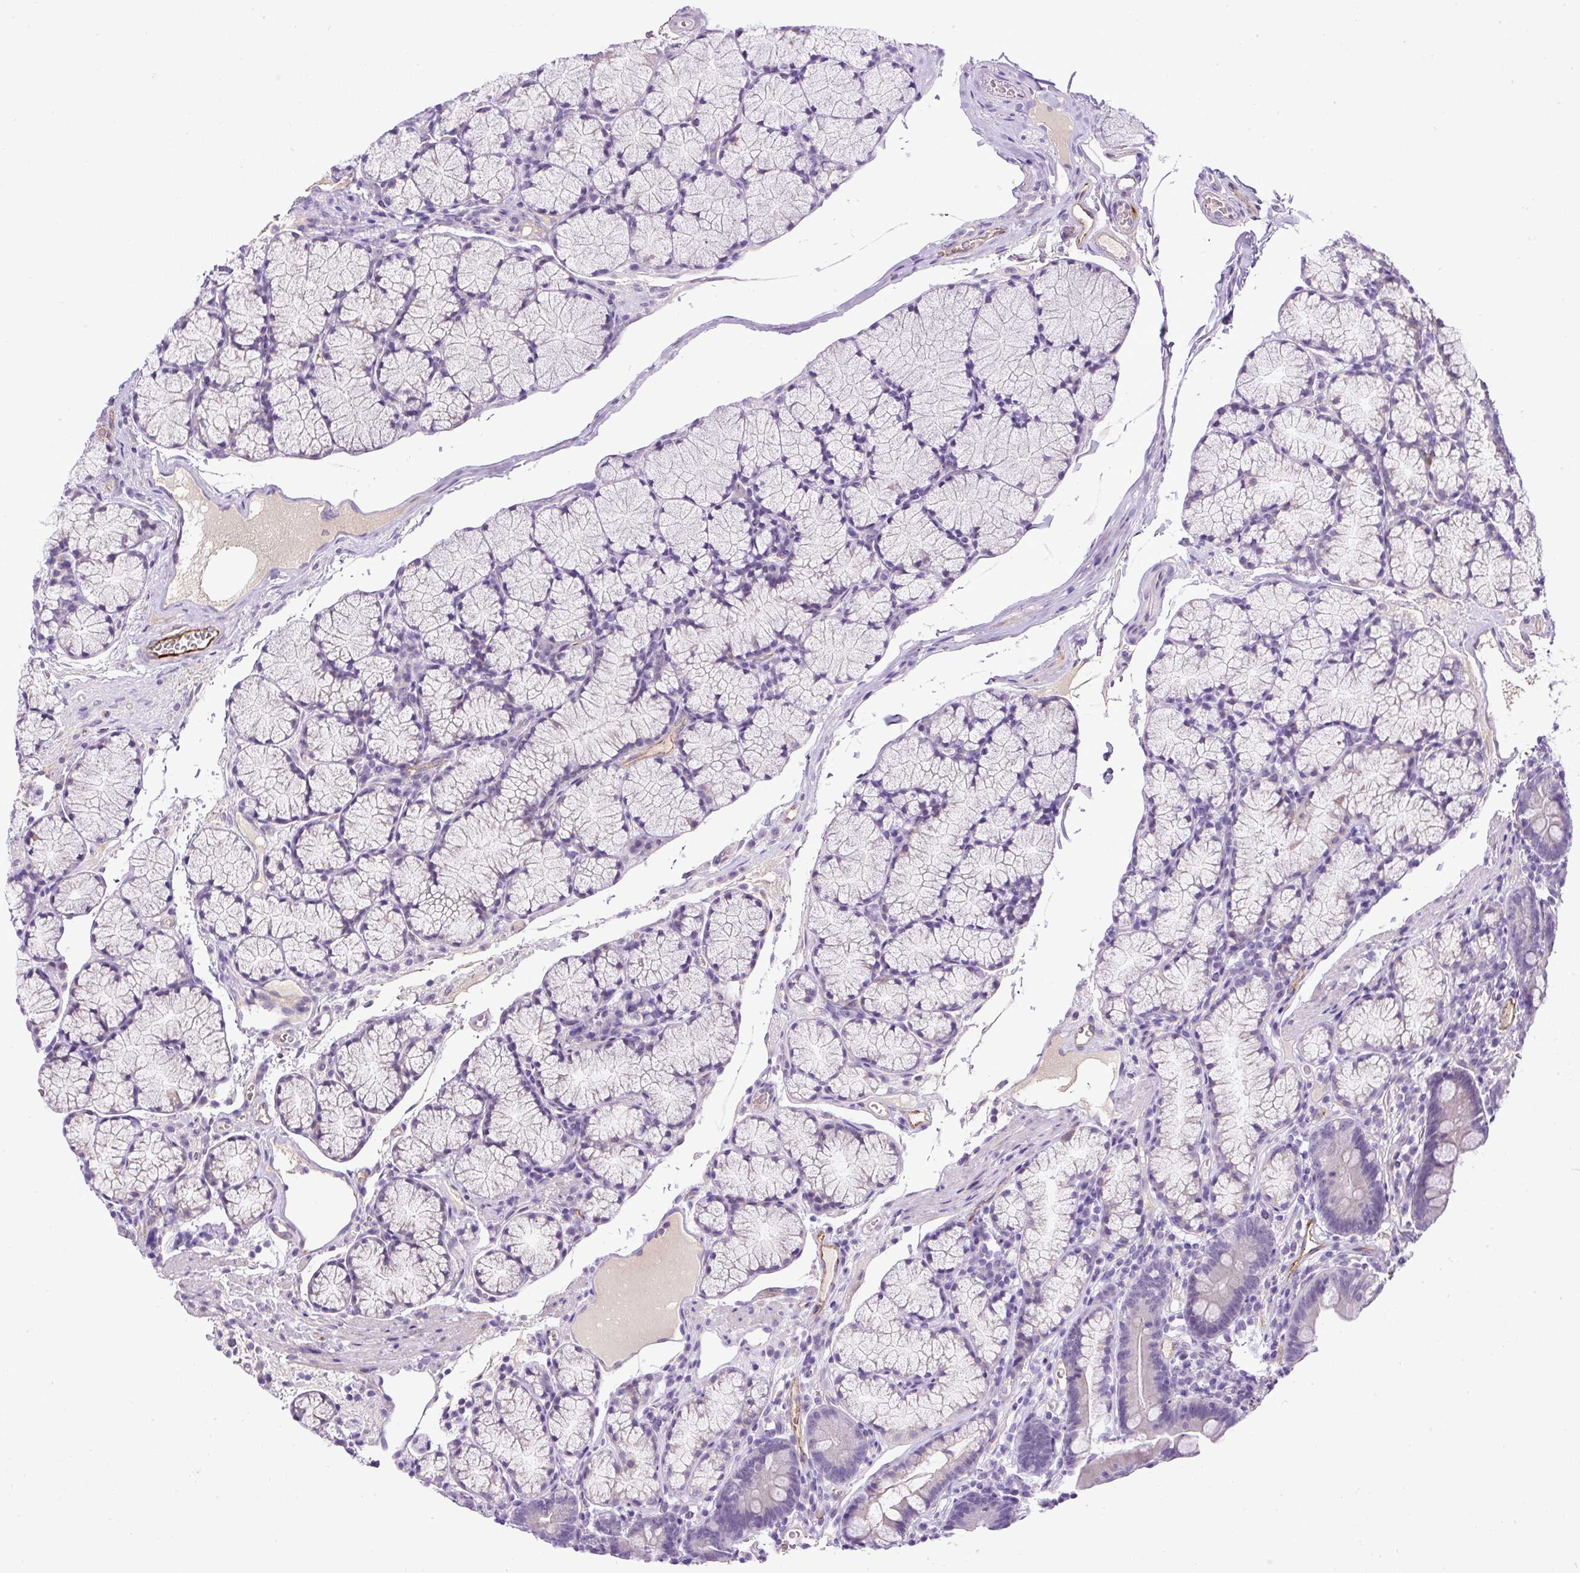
{"staining": {"intensity": "negative", "quantity": "none", "location": "none"}, "tissue": "duodenum", "cell_type": "Glandular cells", "image_type": "normal", "snomed": [{"axis": "morphology", "description": "Normal tissue, NOS"}, {"axis": "topography", "description": "Duodenum"}], "caption": "A histopathology image of human duodenum is negative for staining in glandular cells.", "gene": "LEFTY1", "patient": {"sex": "female", "age": 67}}